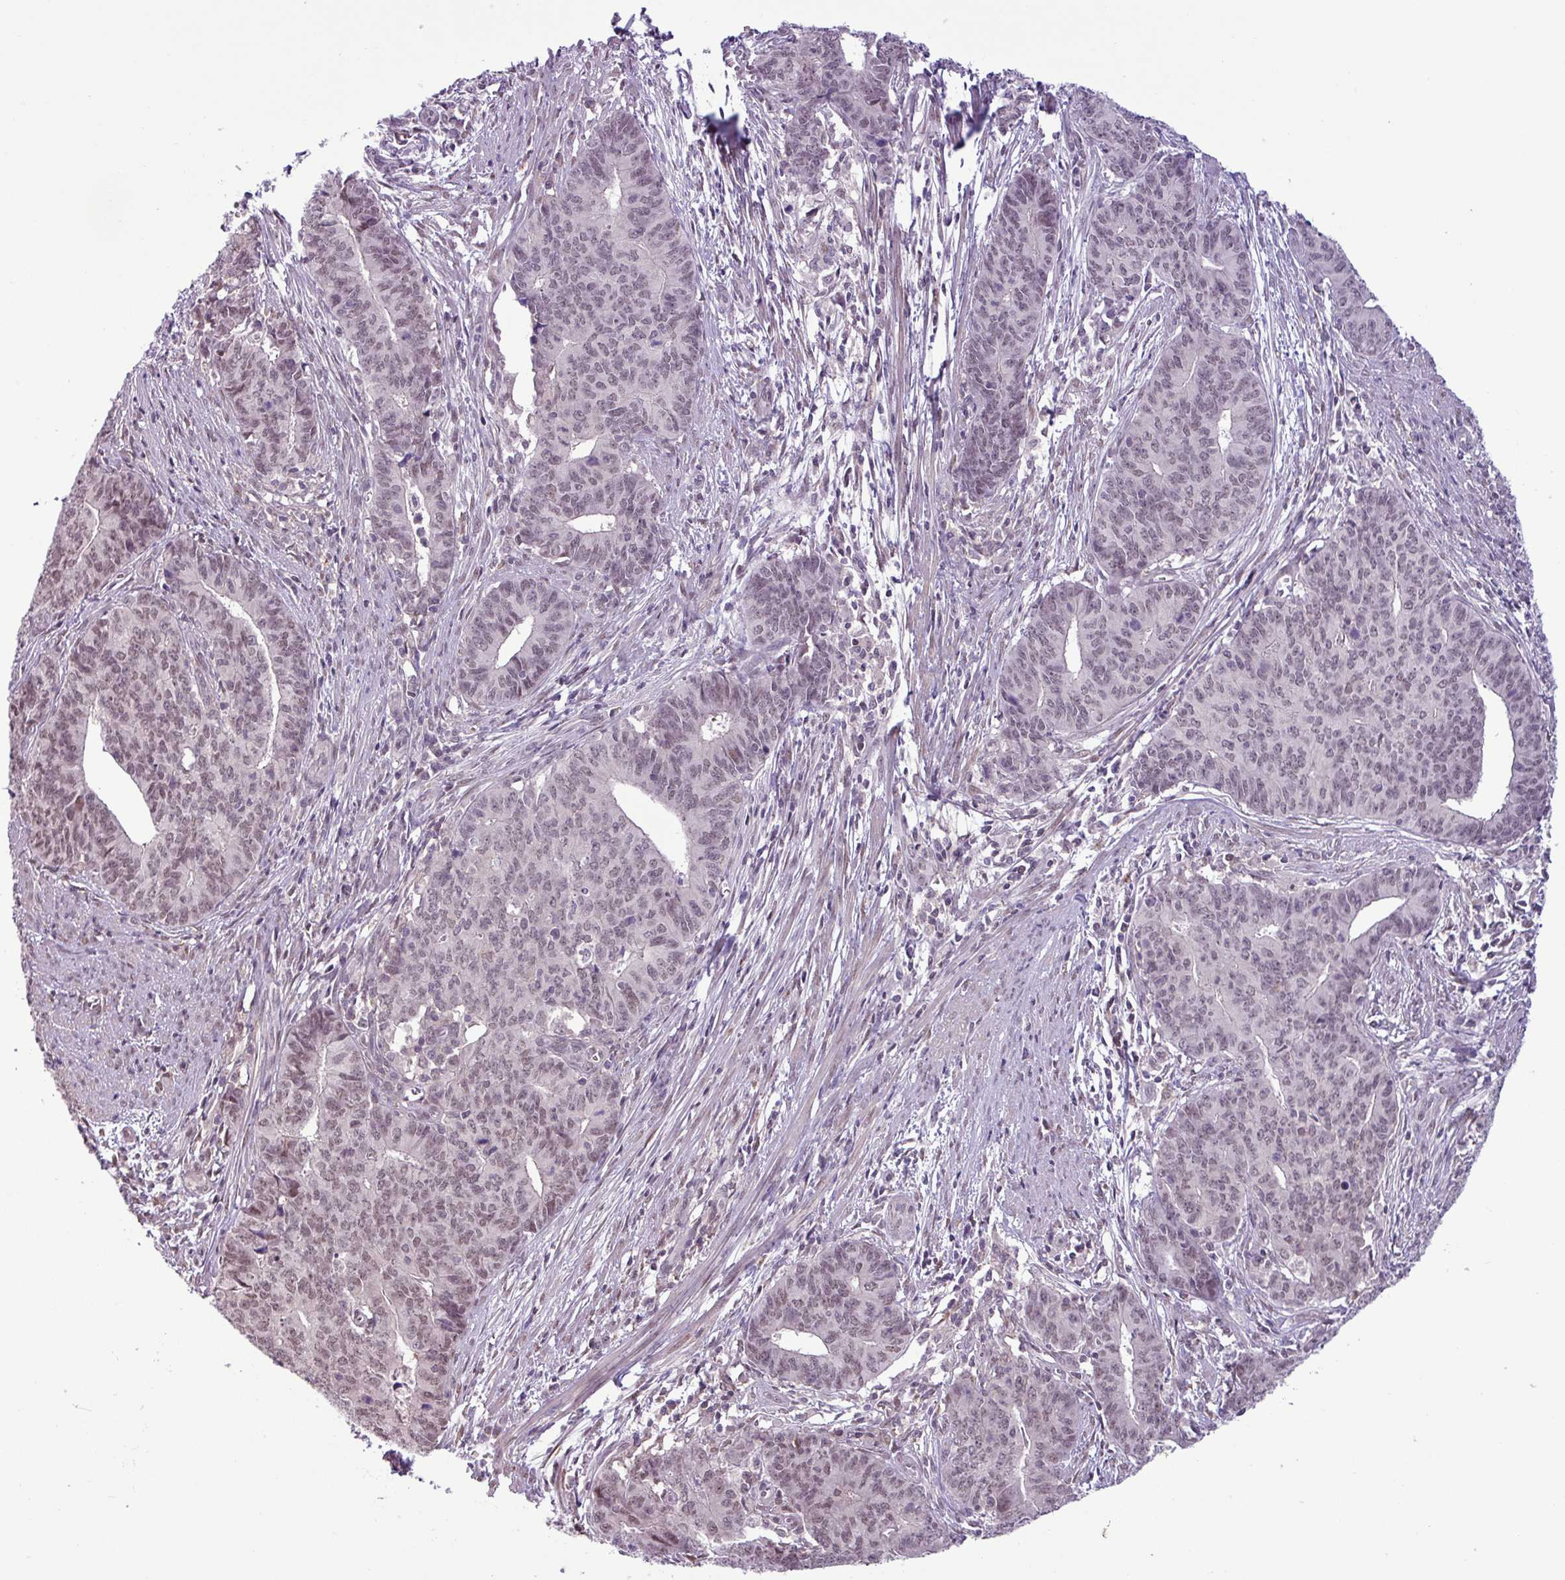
{"staining": {"intensity": "moderate", "quantity": "<25%", "location": "nuclear"}, "tissue": "endometrial cancer", "cell_type": "Tumor cells", "image_type": "cancer", "snomed": [{"axis": "morphology", "description": "Adenocarcinoma, NOS"}, {"axis": "topography", "description": "Endometrium"}], "caption": "Adenocarcinoma (endometrial) stained with DAB IHC displays low levels of moderate nuclear expression in about <25% of tumor cells.", "gene": "NOTCH2", "patient": {"sex": "female", "age": 59}}